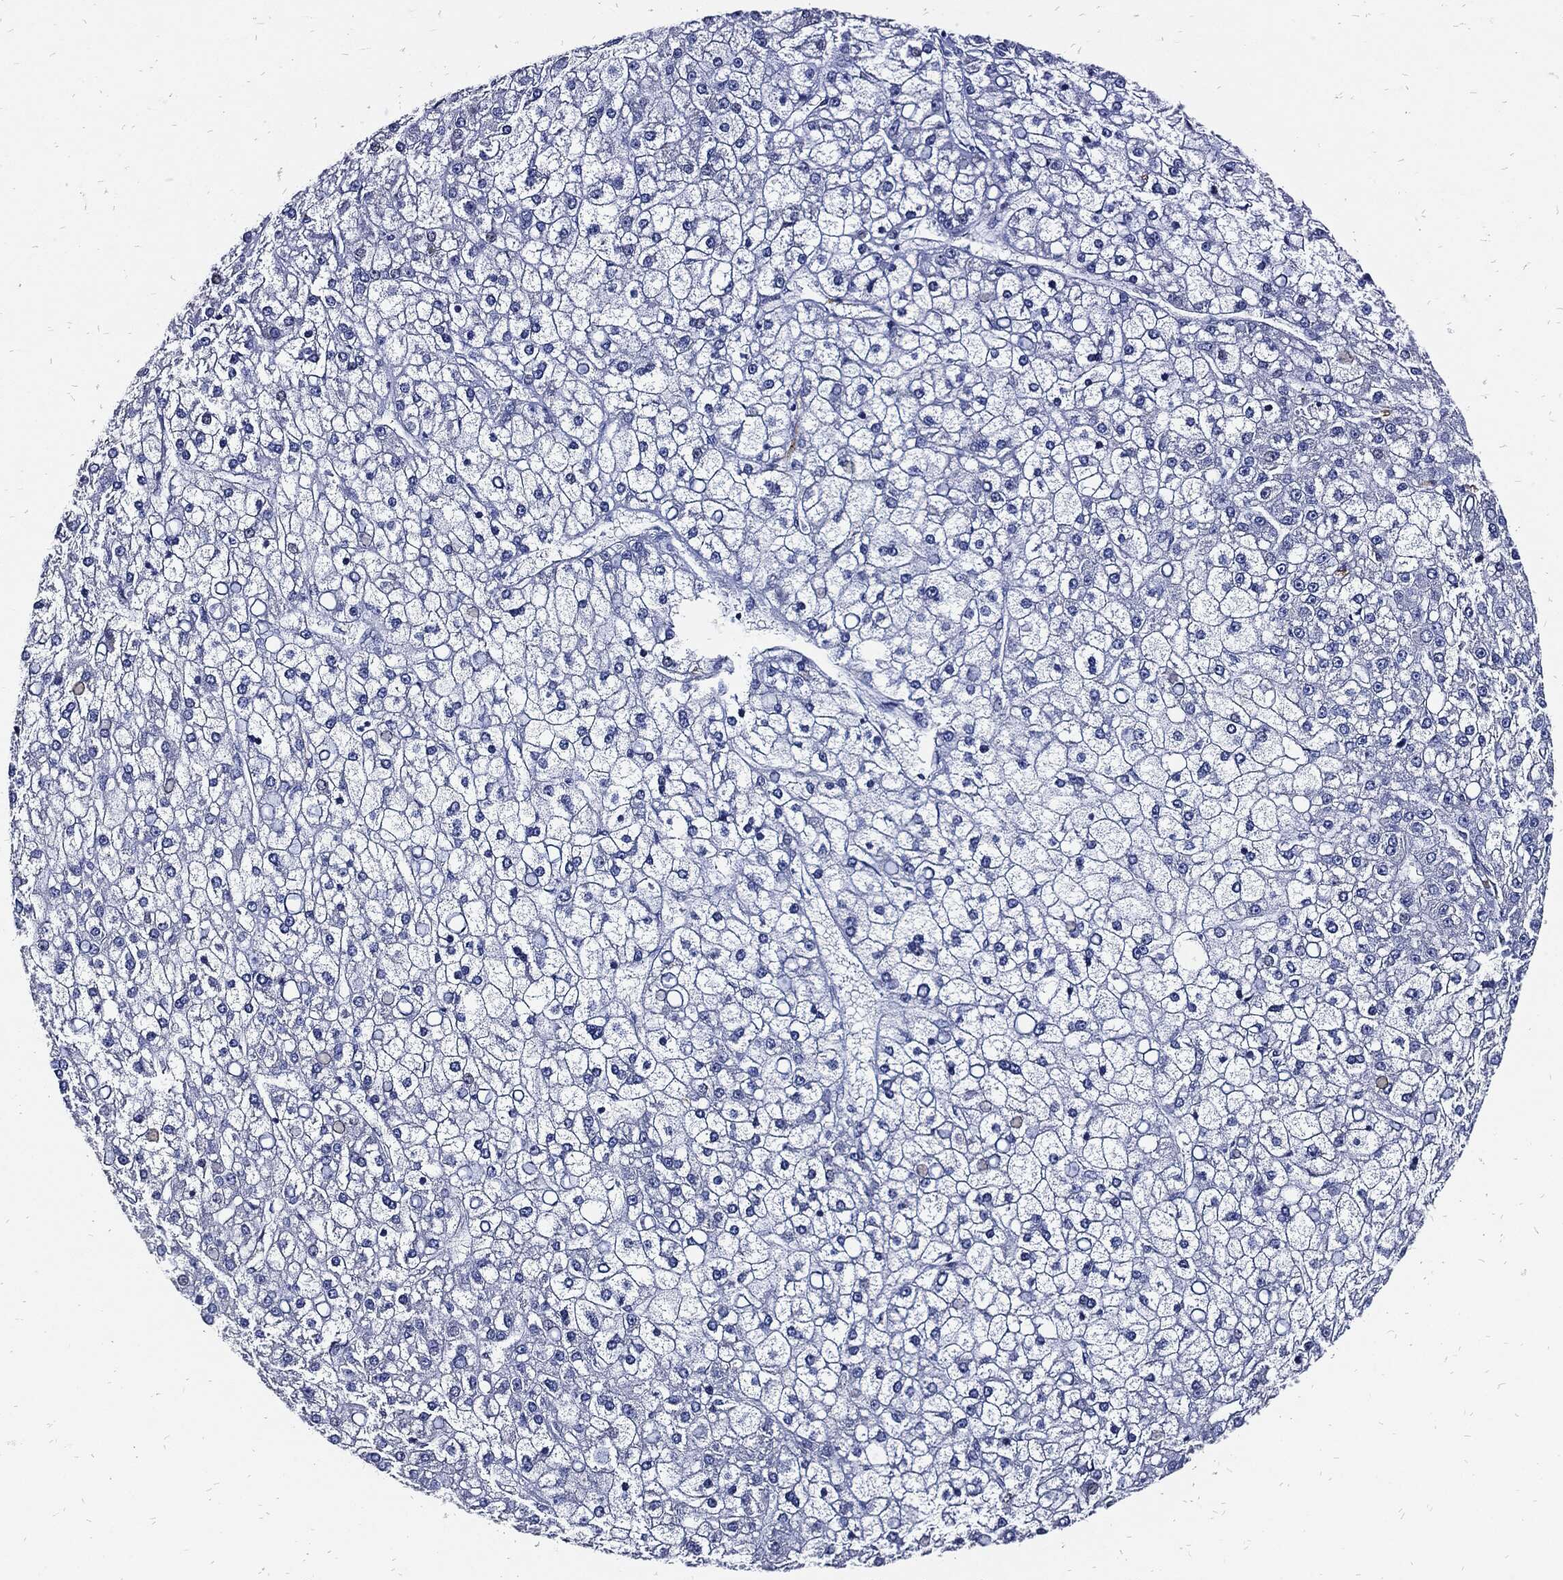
{"staining": {"intensity": "negative", "quantity": "none", "location": "none"}, "tissue": "liver cancer", "cell_type": "Tumor cells", "image_type": "cancer", "snomed": [{"axis": "morphology", "description": "Carcinoma, Hepatocellular, NOS"}, {"axis": "topography", "description": "Liver"}], "caption": "The immunohistochemistry (IHC) photomicrograph has no significant staining in tumor cells of liver cancer tissue.", "gene": "FABP4", "patient": {"sex": "male", "age": 67}}